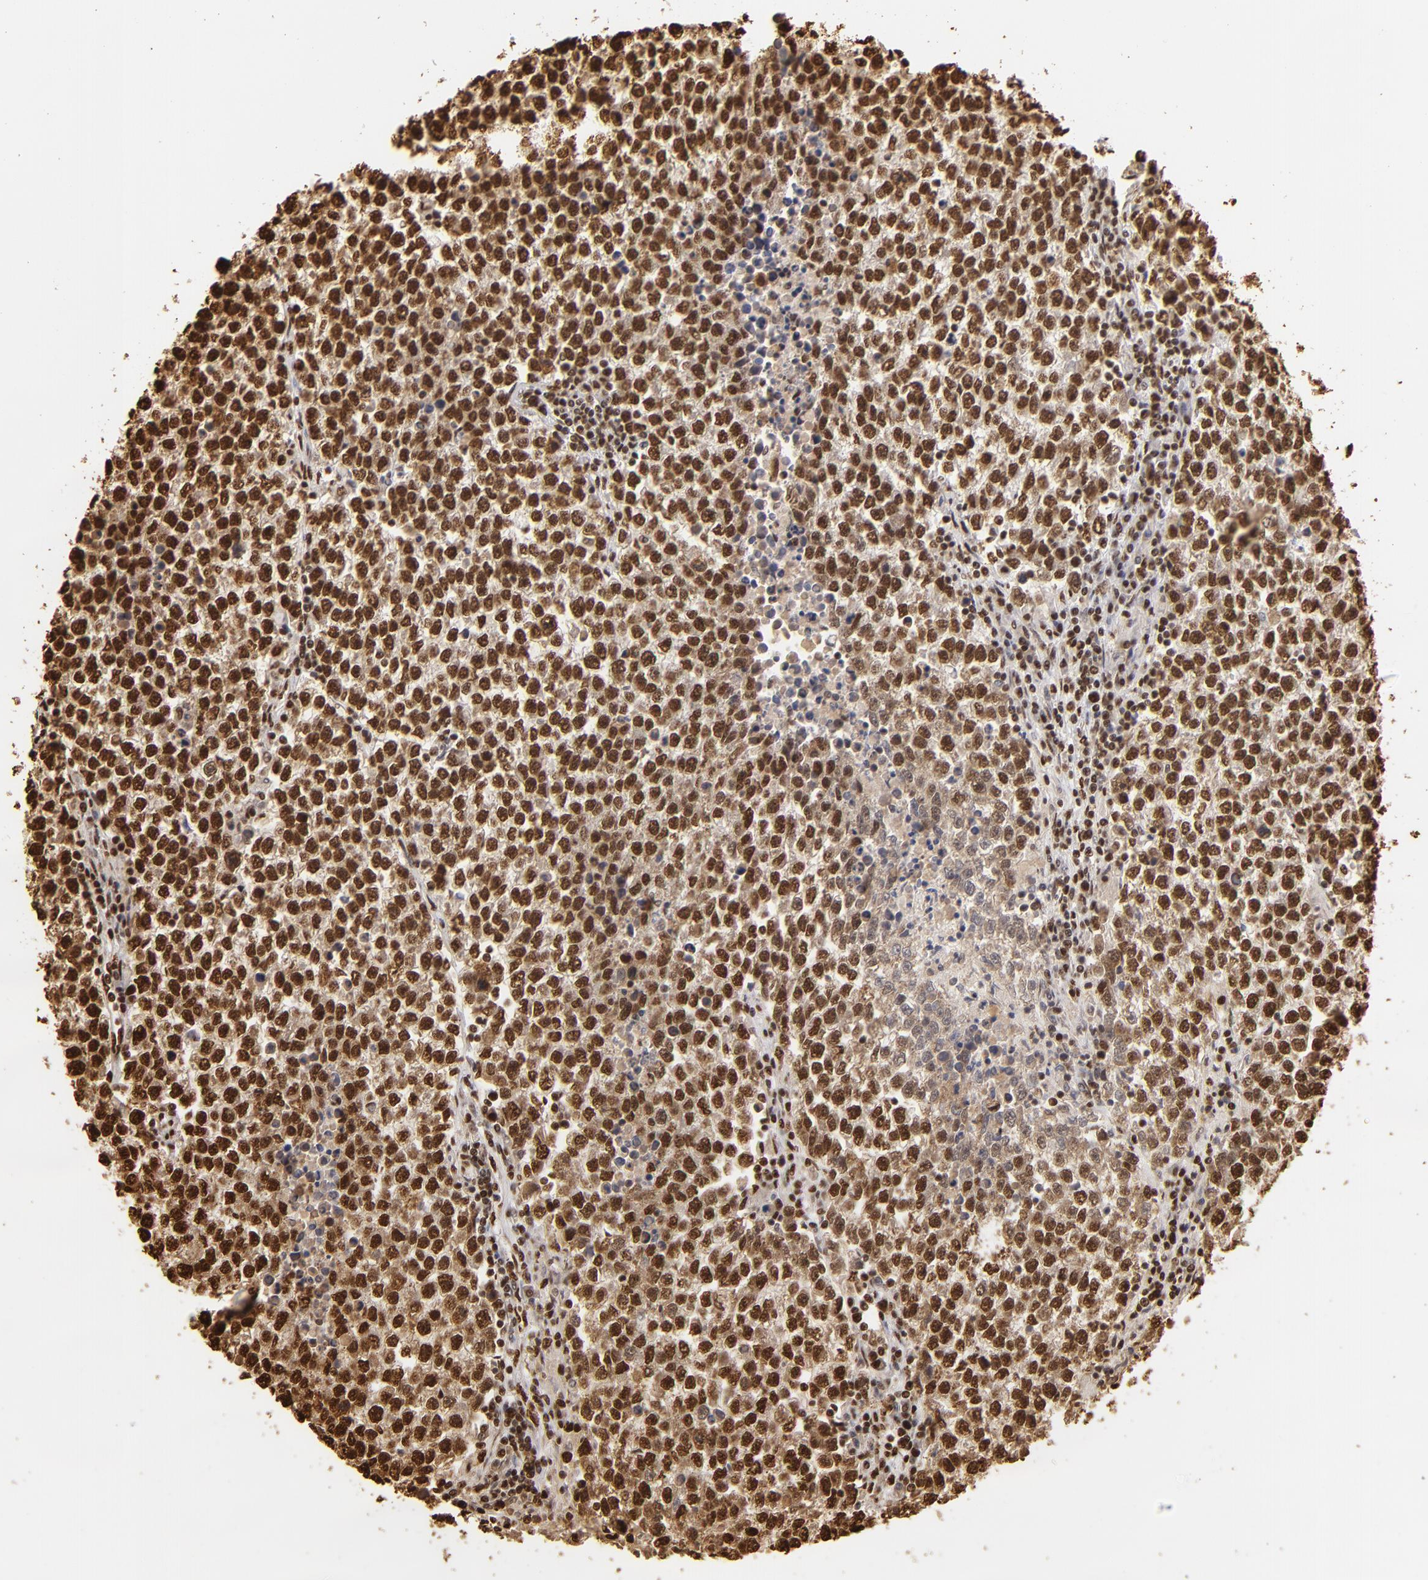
{"staining": {"intensity": "strong", "quantity": ">75%", "location": "cytoplasmic/membranous,nuclear"}, "tissue": "testis cancer", "cell_type": "Tumor cells", "image_type": "cancer", "snomed": [{"axis": "morphology", "description": "Seminoma, NOS"}, {"axis": "topography", "description": "Testis"}], "caption": "Protein staining by immunohistochemistry (IHC) demonstrates strong cytoplasmic/membranous and nuclear expression in about >75% of tumor cells in testis seminoma.", "gene": "ILF3", "patient": {"sex": "male", "age": 36}}